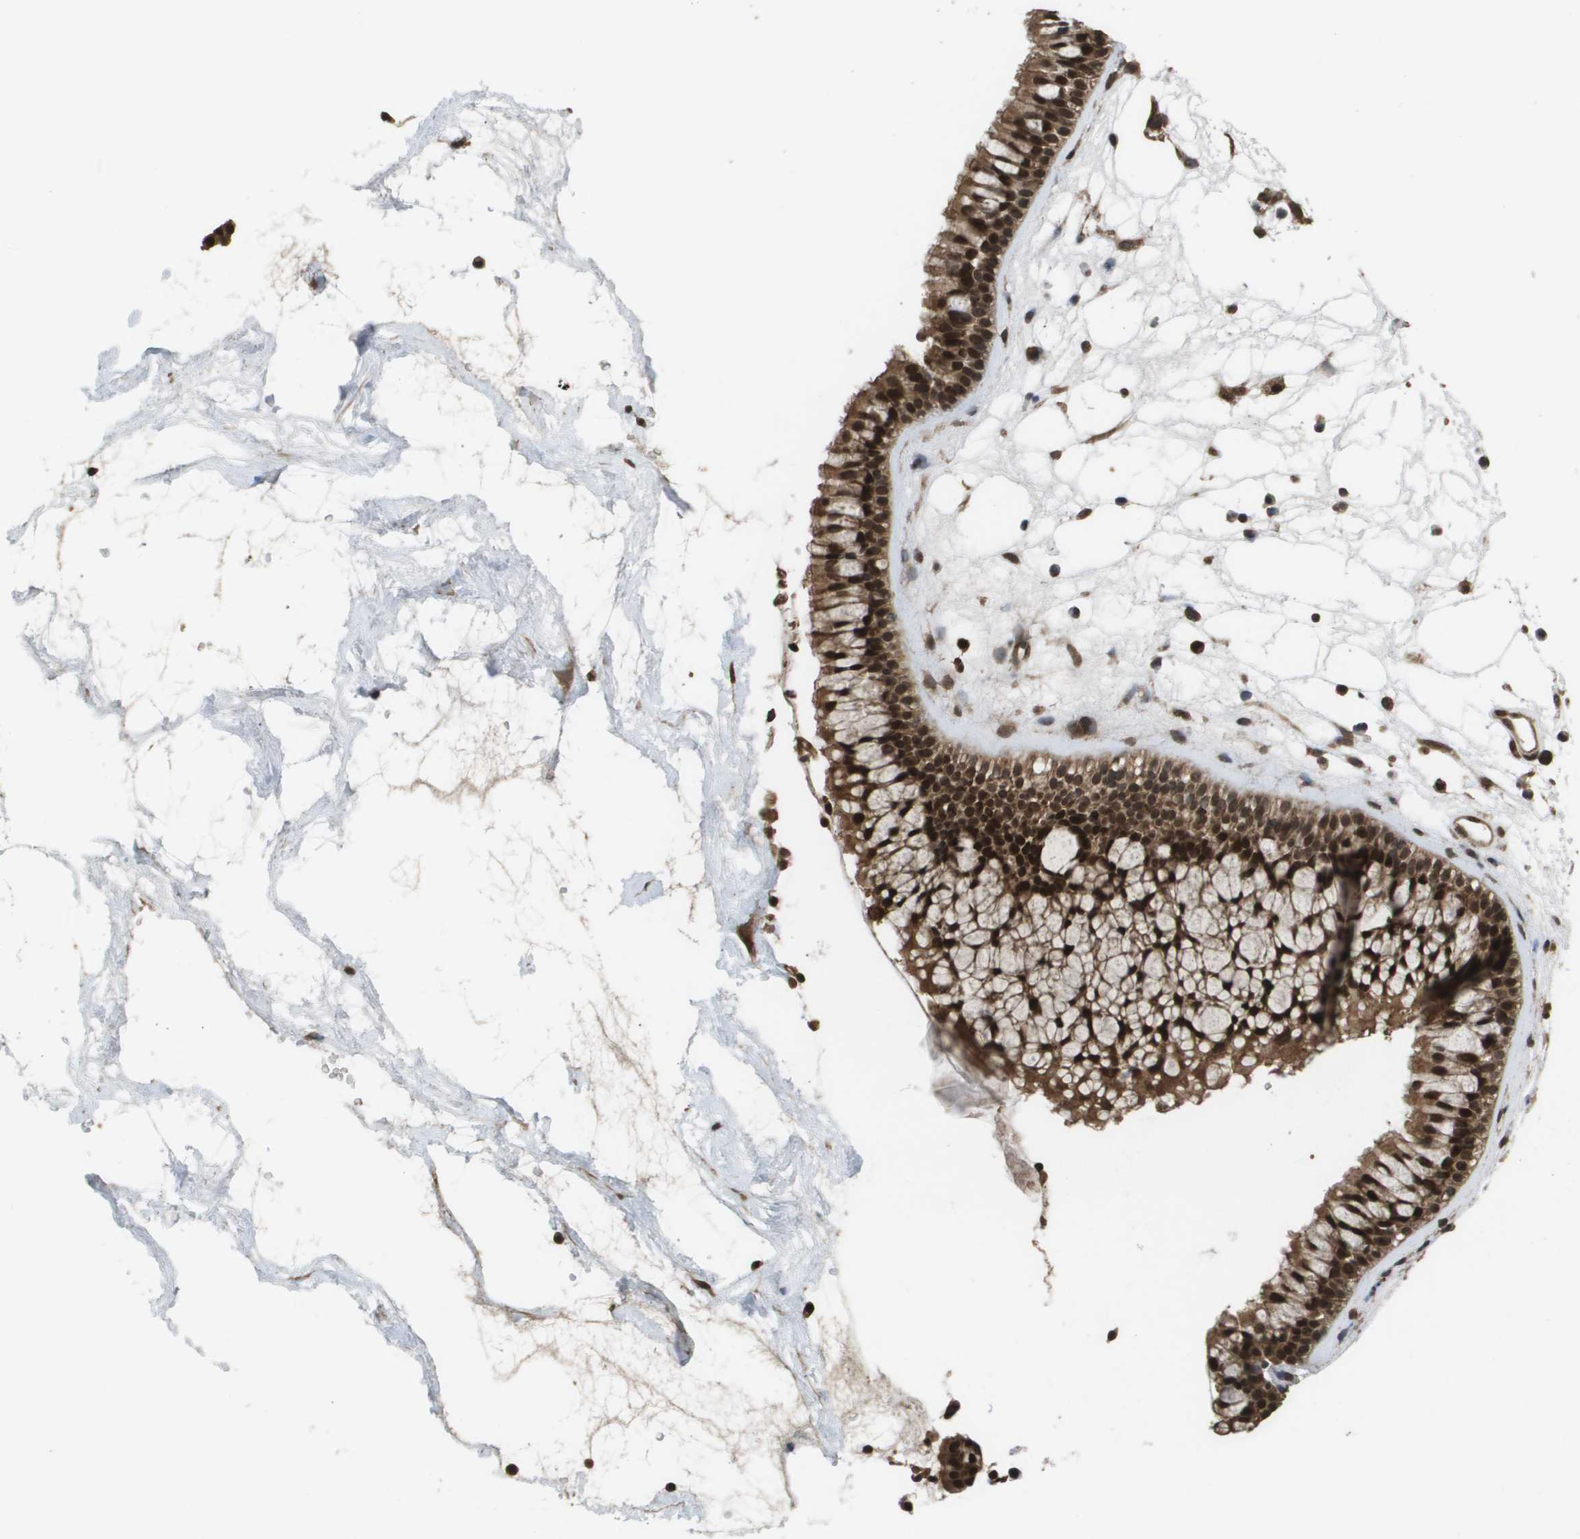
{"staining": {"intensity": "strong", "quantity": ">75%", "location": "cytoplasmic/membranous,nuclear"}, "tissue": "nasopharynx", "cell_type": "Respiratory epithelial cells", "image_type": "normal", "snomed": [{"axis": "morphology", "description": "Normal tissue, NOS"}, {"axis": "morphology", "description": "Inflammation, NOS"}, {"axis": "topography", "description": "Nasopharynx"}], "caption": "Brown immunohistochemical staining in normal human nasopharynx demonstrates strong cytoplasmic/membranous,nuclear staining in about >75% of respiratory epithelial cells.", "gene": "AXIN2", "patient": {"sex": "male", "age": 48}}